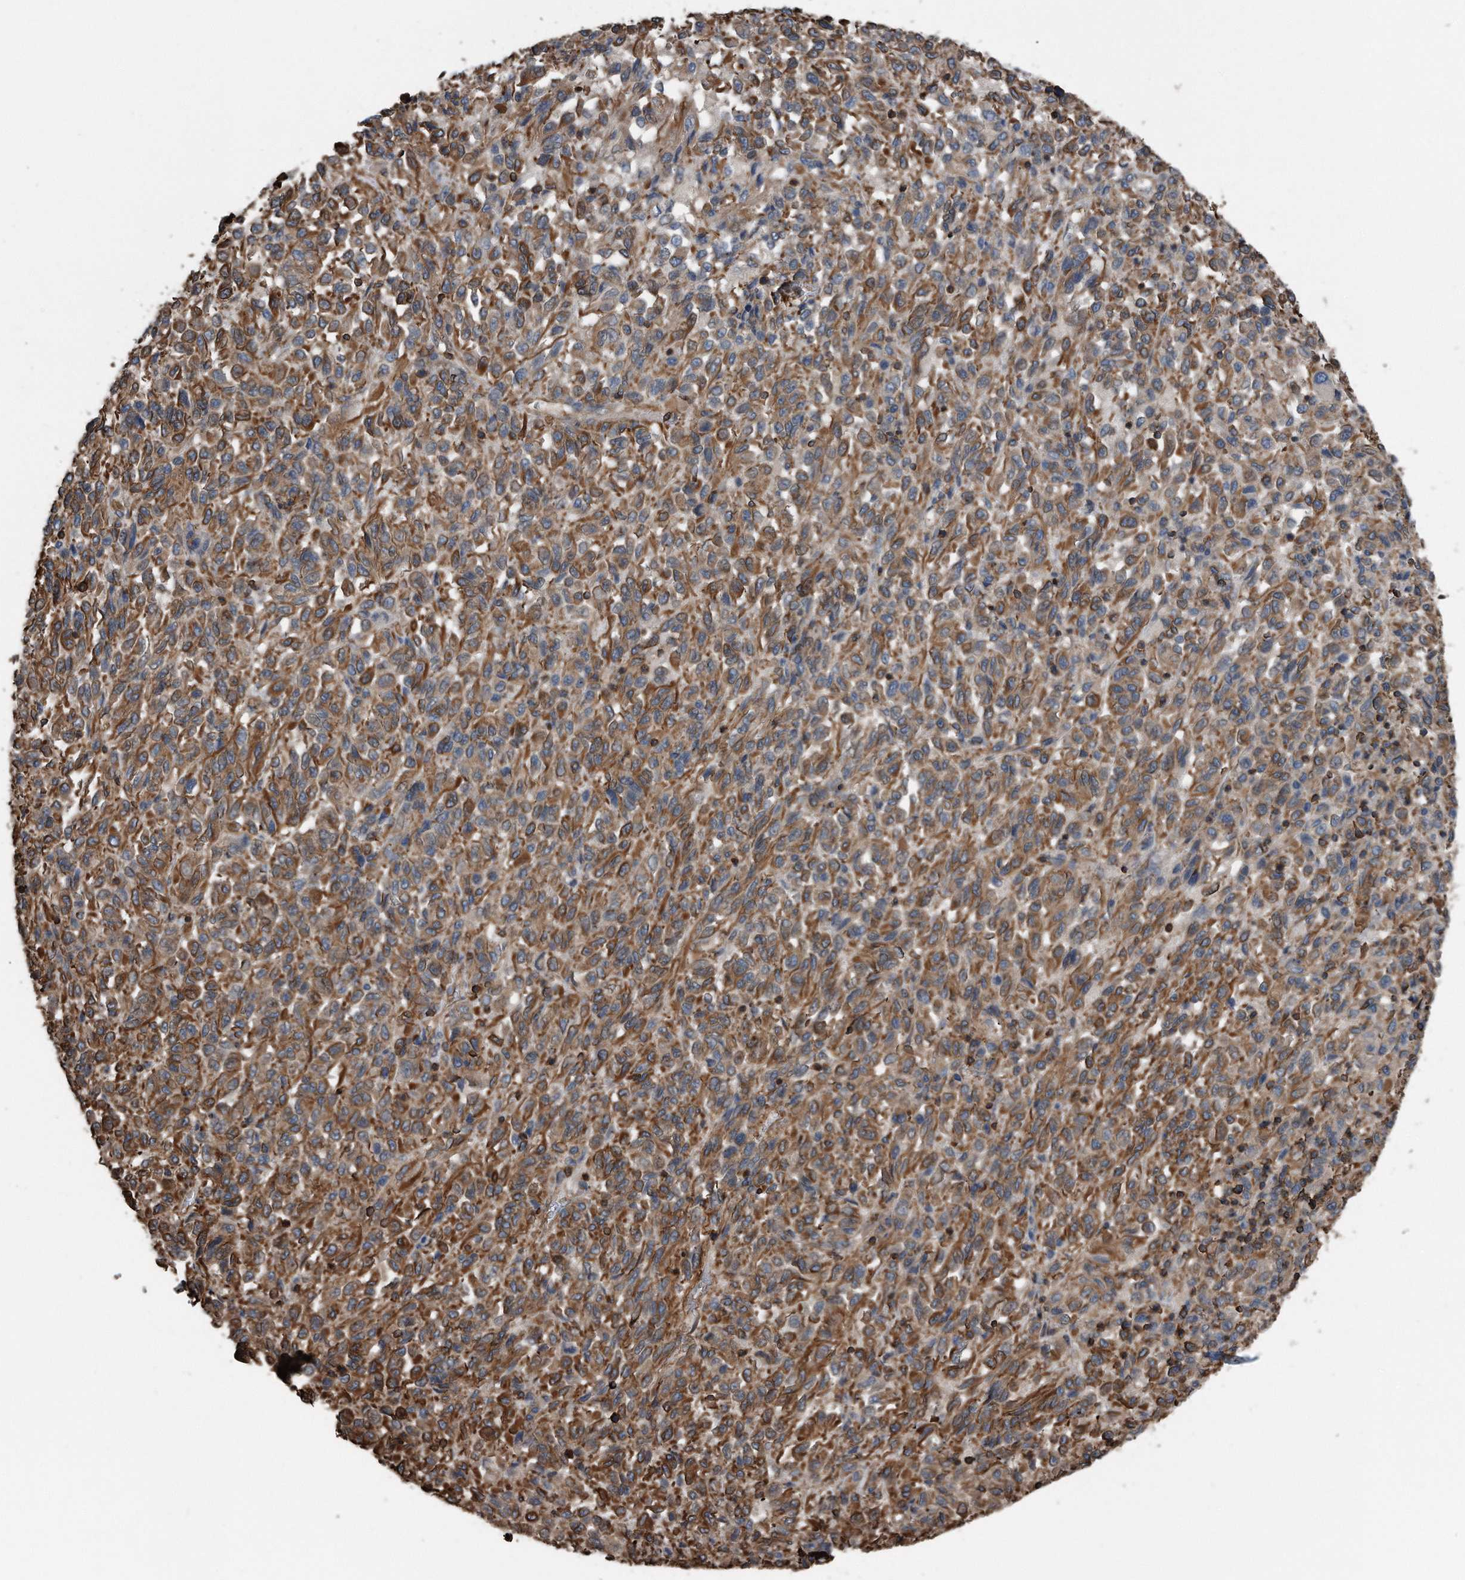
{"staining": {"intensity": "moderate", "quantity": ">75%", "location": "cytoplasmic/membranous"}, "tissue": "melanoma", "cell_type": "Tumor cells", "image_type": "cancer", "snomed": [{"axis": "morphology", "description": "Malignant melanoma, Metastatic site"}, {"axis": "topography", "description": "Lung"}], "caption": "Approximately >75% of tumor cells in human melanoma display moderate cytoplasmic/membranous protein staining as visualized by brown immunohistochemical staining.", "gene": "RSPO3", "patient": {"sex": "male", "age": 64}}